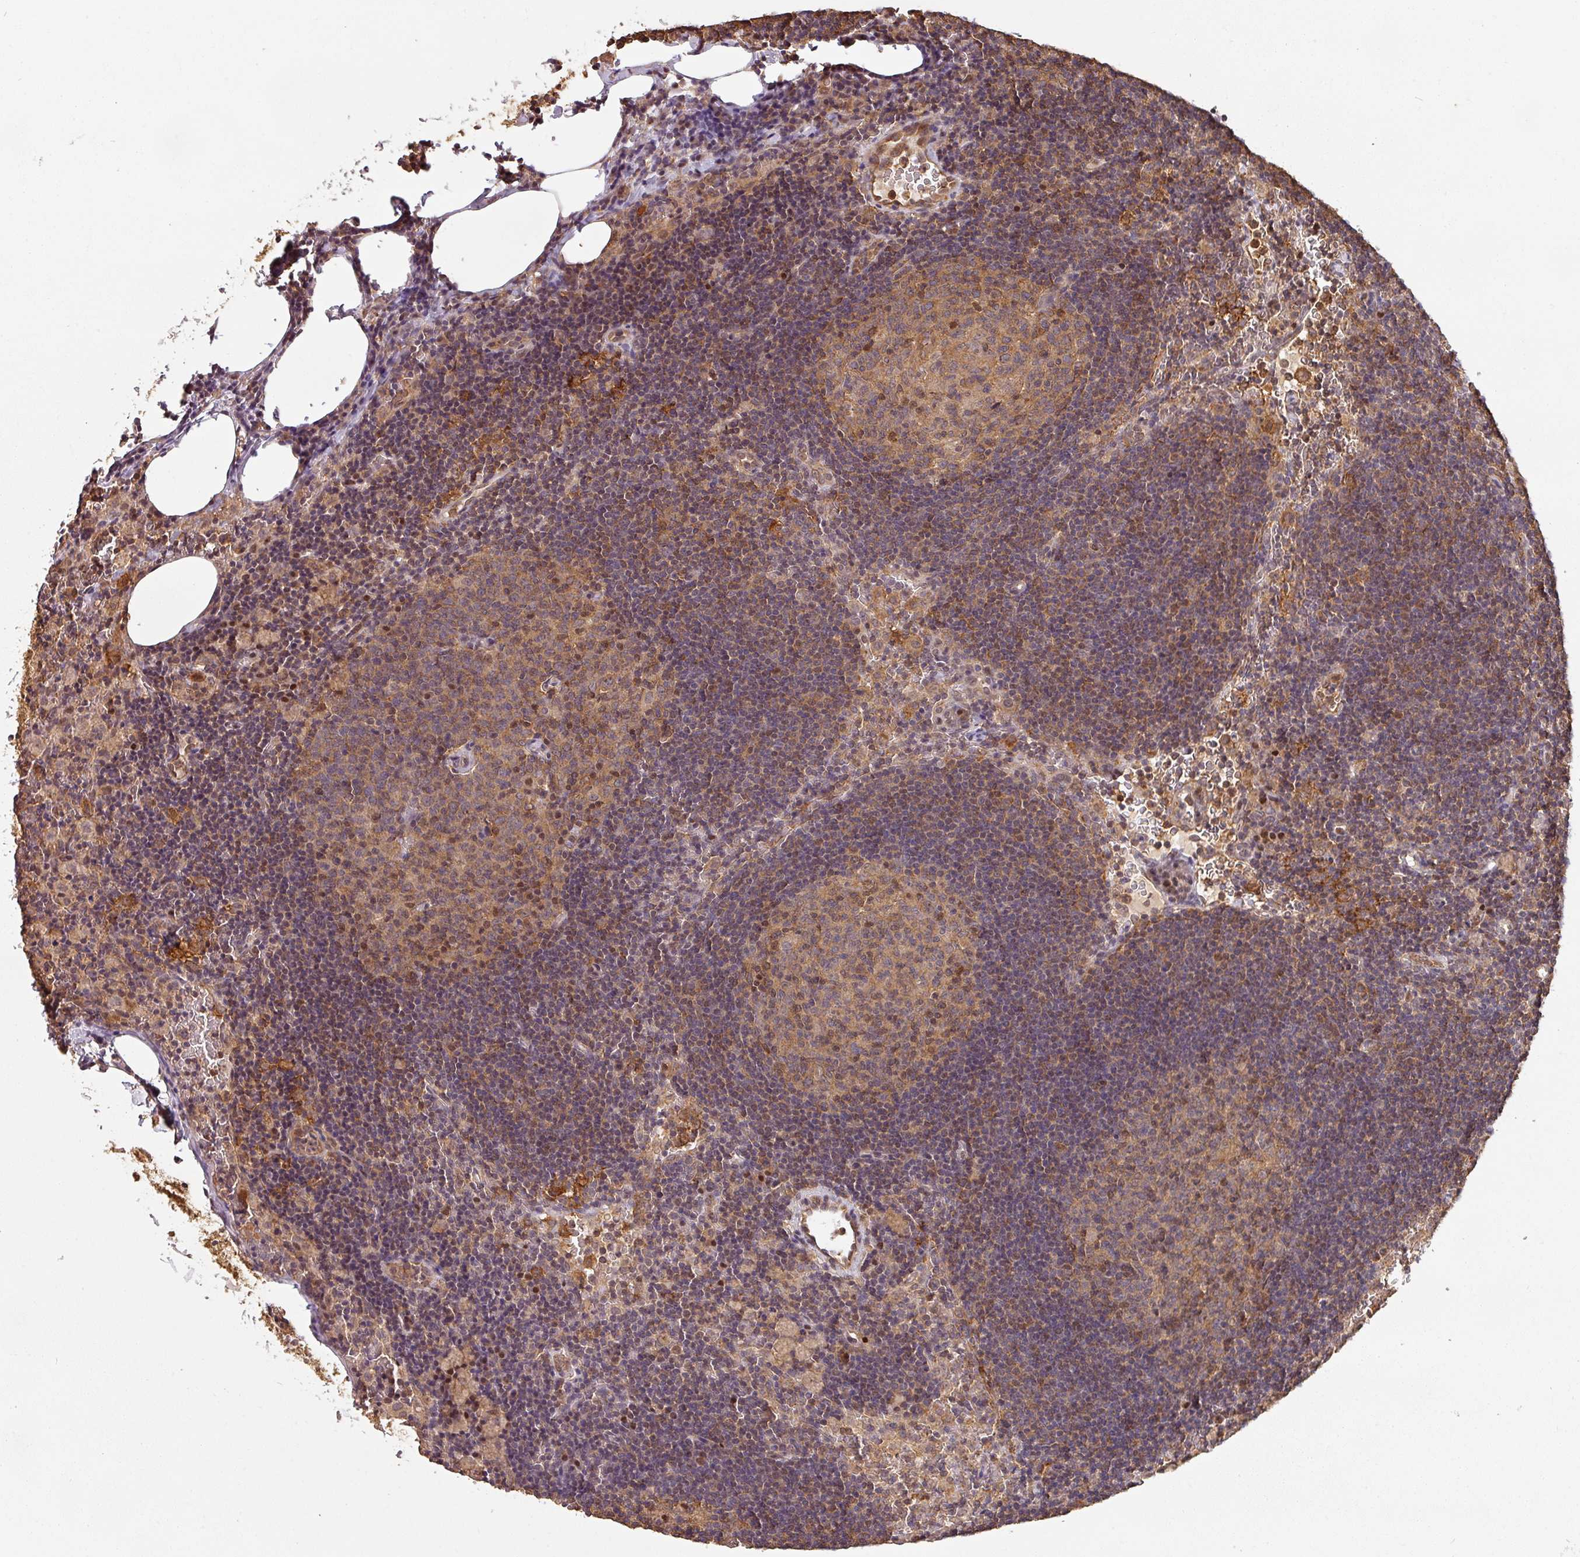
{"staining": {"intensity": "moderate", "quantity": "25%-75%", "location": "nuclear"}, "tissue": "lymph node", "cell_type": "Germinal center cells", "image_type": "normal", "snomed": [{"axis": "morphology", "description": "Normal tissue, NOS"}, {"axis": "topography", "description": "Lymph node"}], "caption": "Immunohistochemistry (IHC) histopathology image of unremarkable lymph node: lymph node stained using IHC exhibits medium levels of moderate protein expression localized specifically in the nuclear of germinal center cells, appearing as a nuclear brown color.", "gene": "ZNF322", "patient": {"sex": "male", "age": 62}}